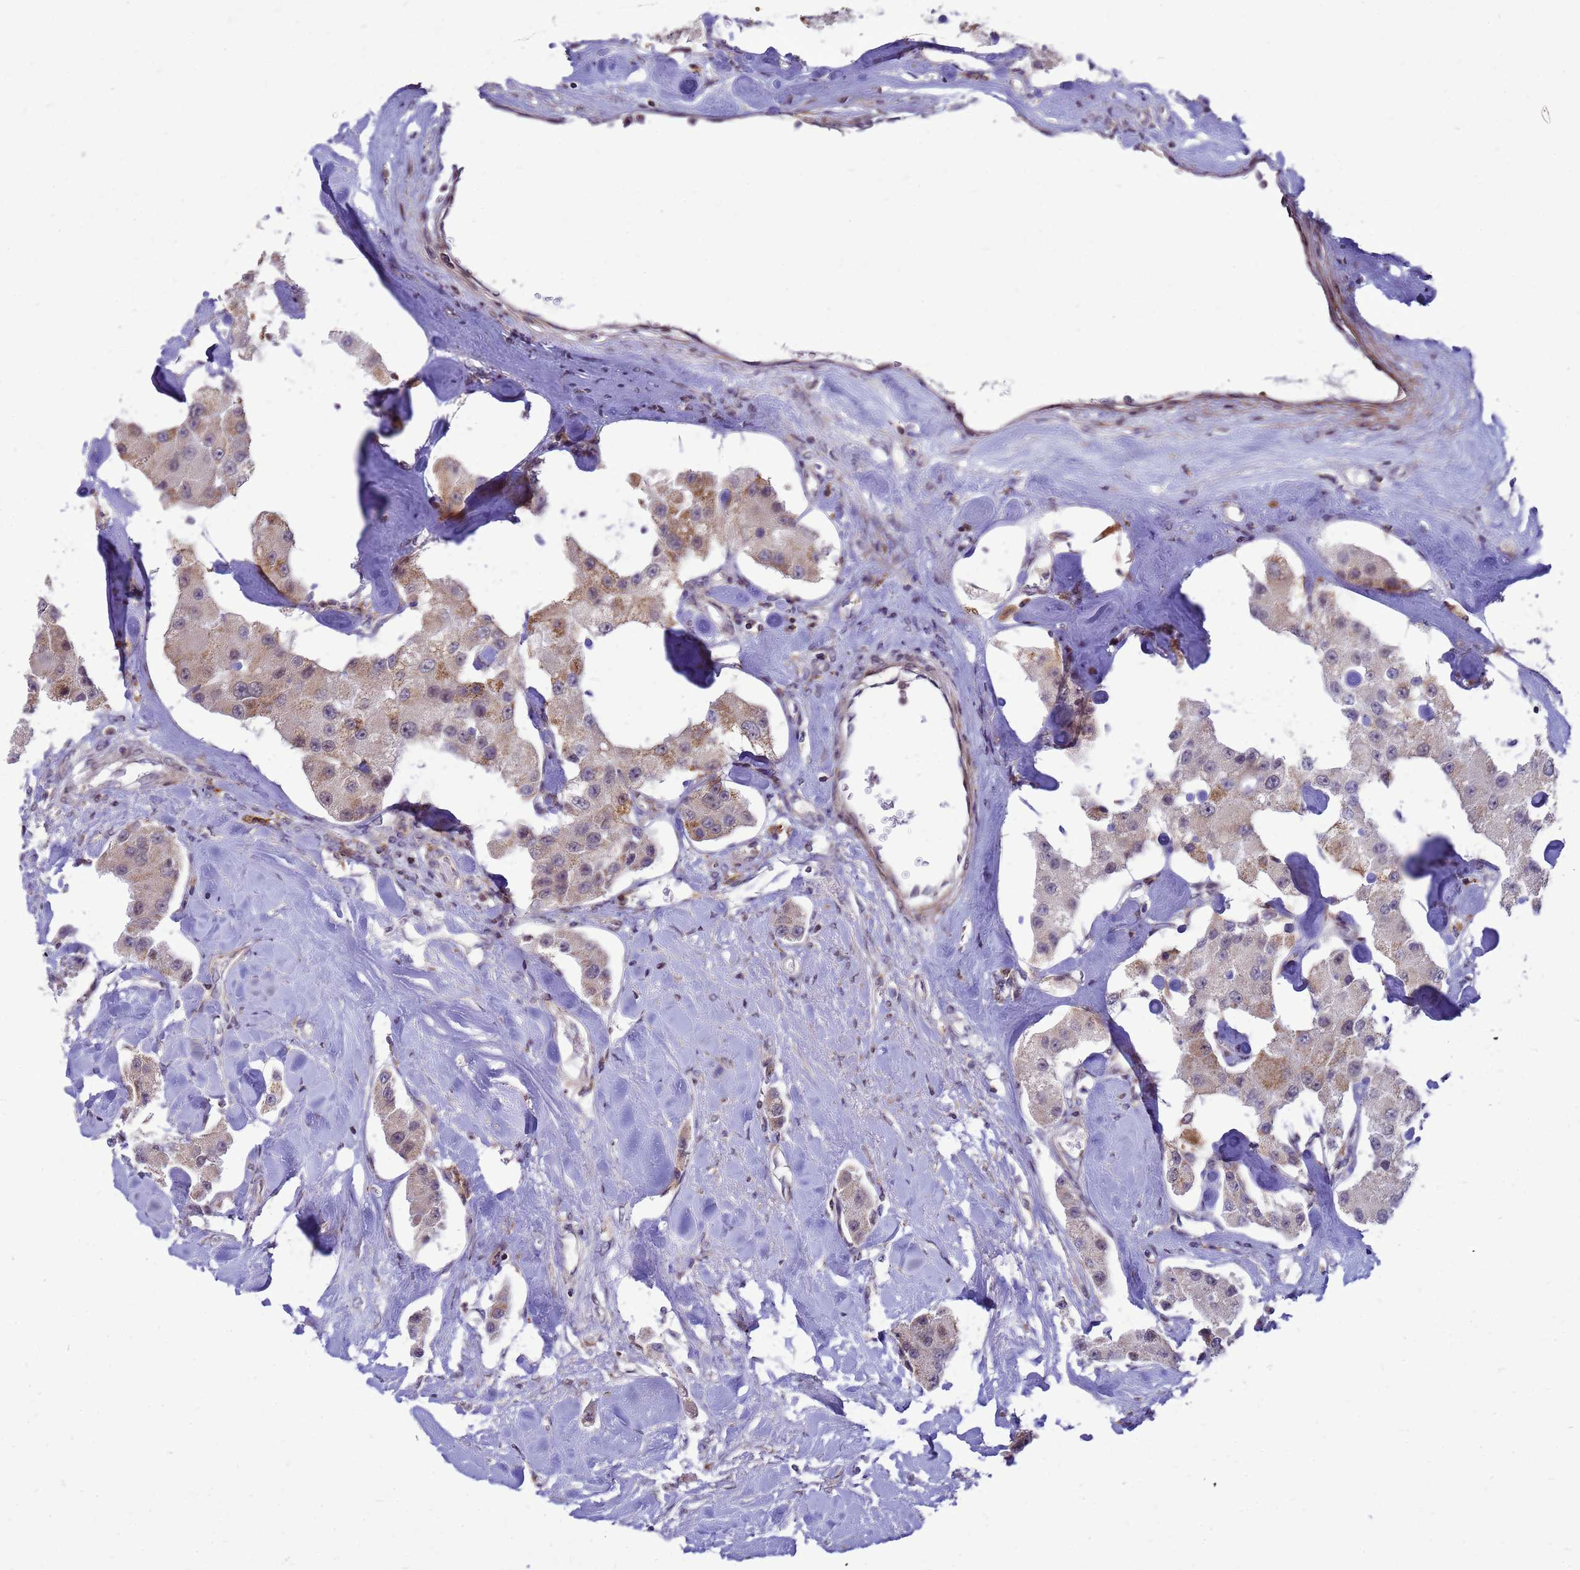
{"staining": {"intensity": "moderate", "quantity": "<25%", "location": "cytoplasmic/membranous"}, "tissue": "carcinoid", "cell_type": "Tumor cells", "image_type": "cancer", "snomed": [{"axis": "morphology", "description": "Carcinoid, malignant, NOS"}, {"axis": "topography", "description": "Pancreas"}], "caption": "An immunohistochemistry image of tumor tissue is shown. Protein staining in brown shows moderate cytoplasmic/membranous positivity in malignant carcinoid within tumor cells.", "gene": "C12orf43", "patient": {"sex": "male", "age": 41}}